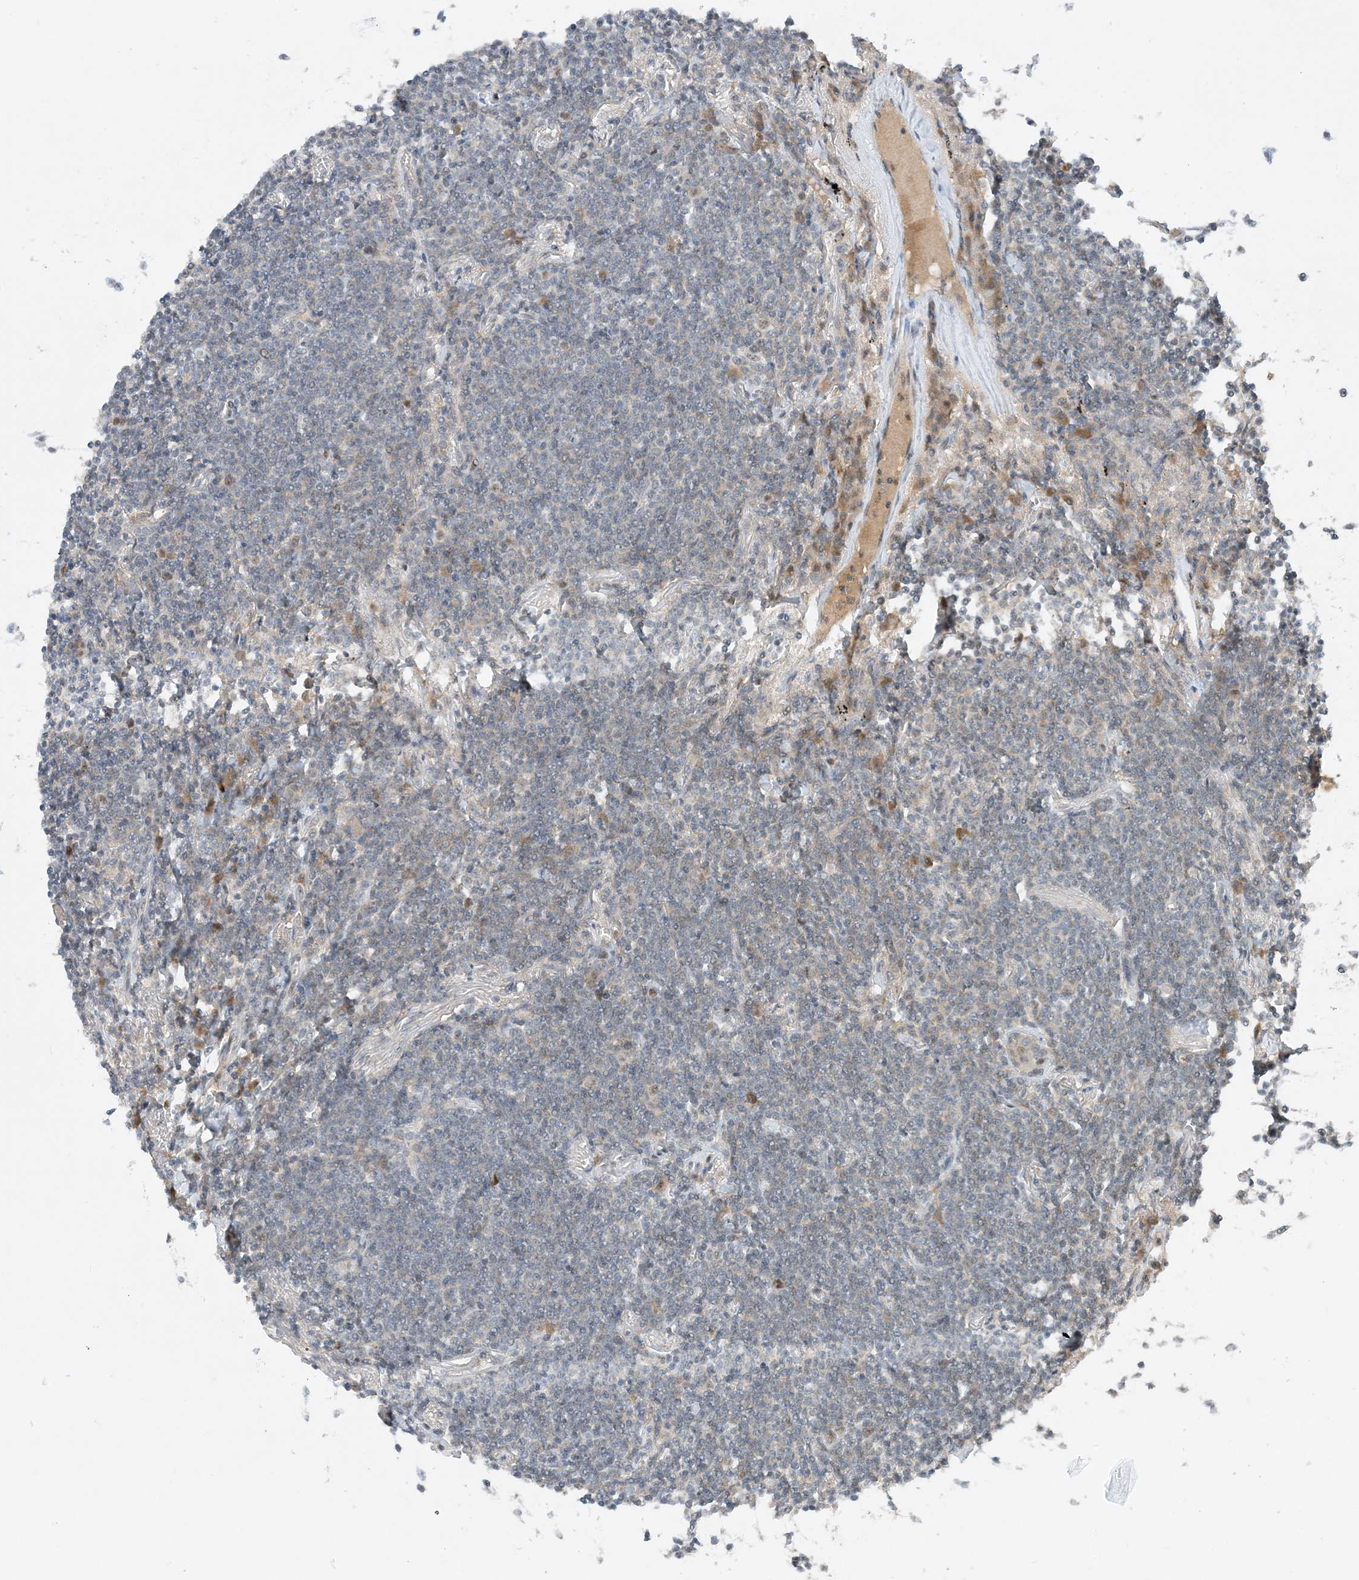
{"staining": {"intensity": "negative", "quantity": "none", "location": "none"}, "tissue": "lymphoma", "cell_type": "Tumor cells", "image_type": "cancer", "snomed": [{"axis": "morphology", "description": "Malignant lymphoma, non-Hodgkin's type, Low grade"}, {"axis": "topography", "description": "Lung"}], "caption": "Tumor cells are negative for protein expression in human malignant lymphoma, non-Hodgkin's type (low-grade).", "gene": "MAST3", "patient": {"sex": "female", "age": 71}}